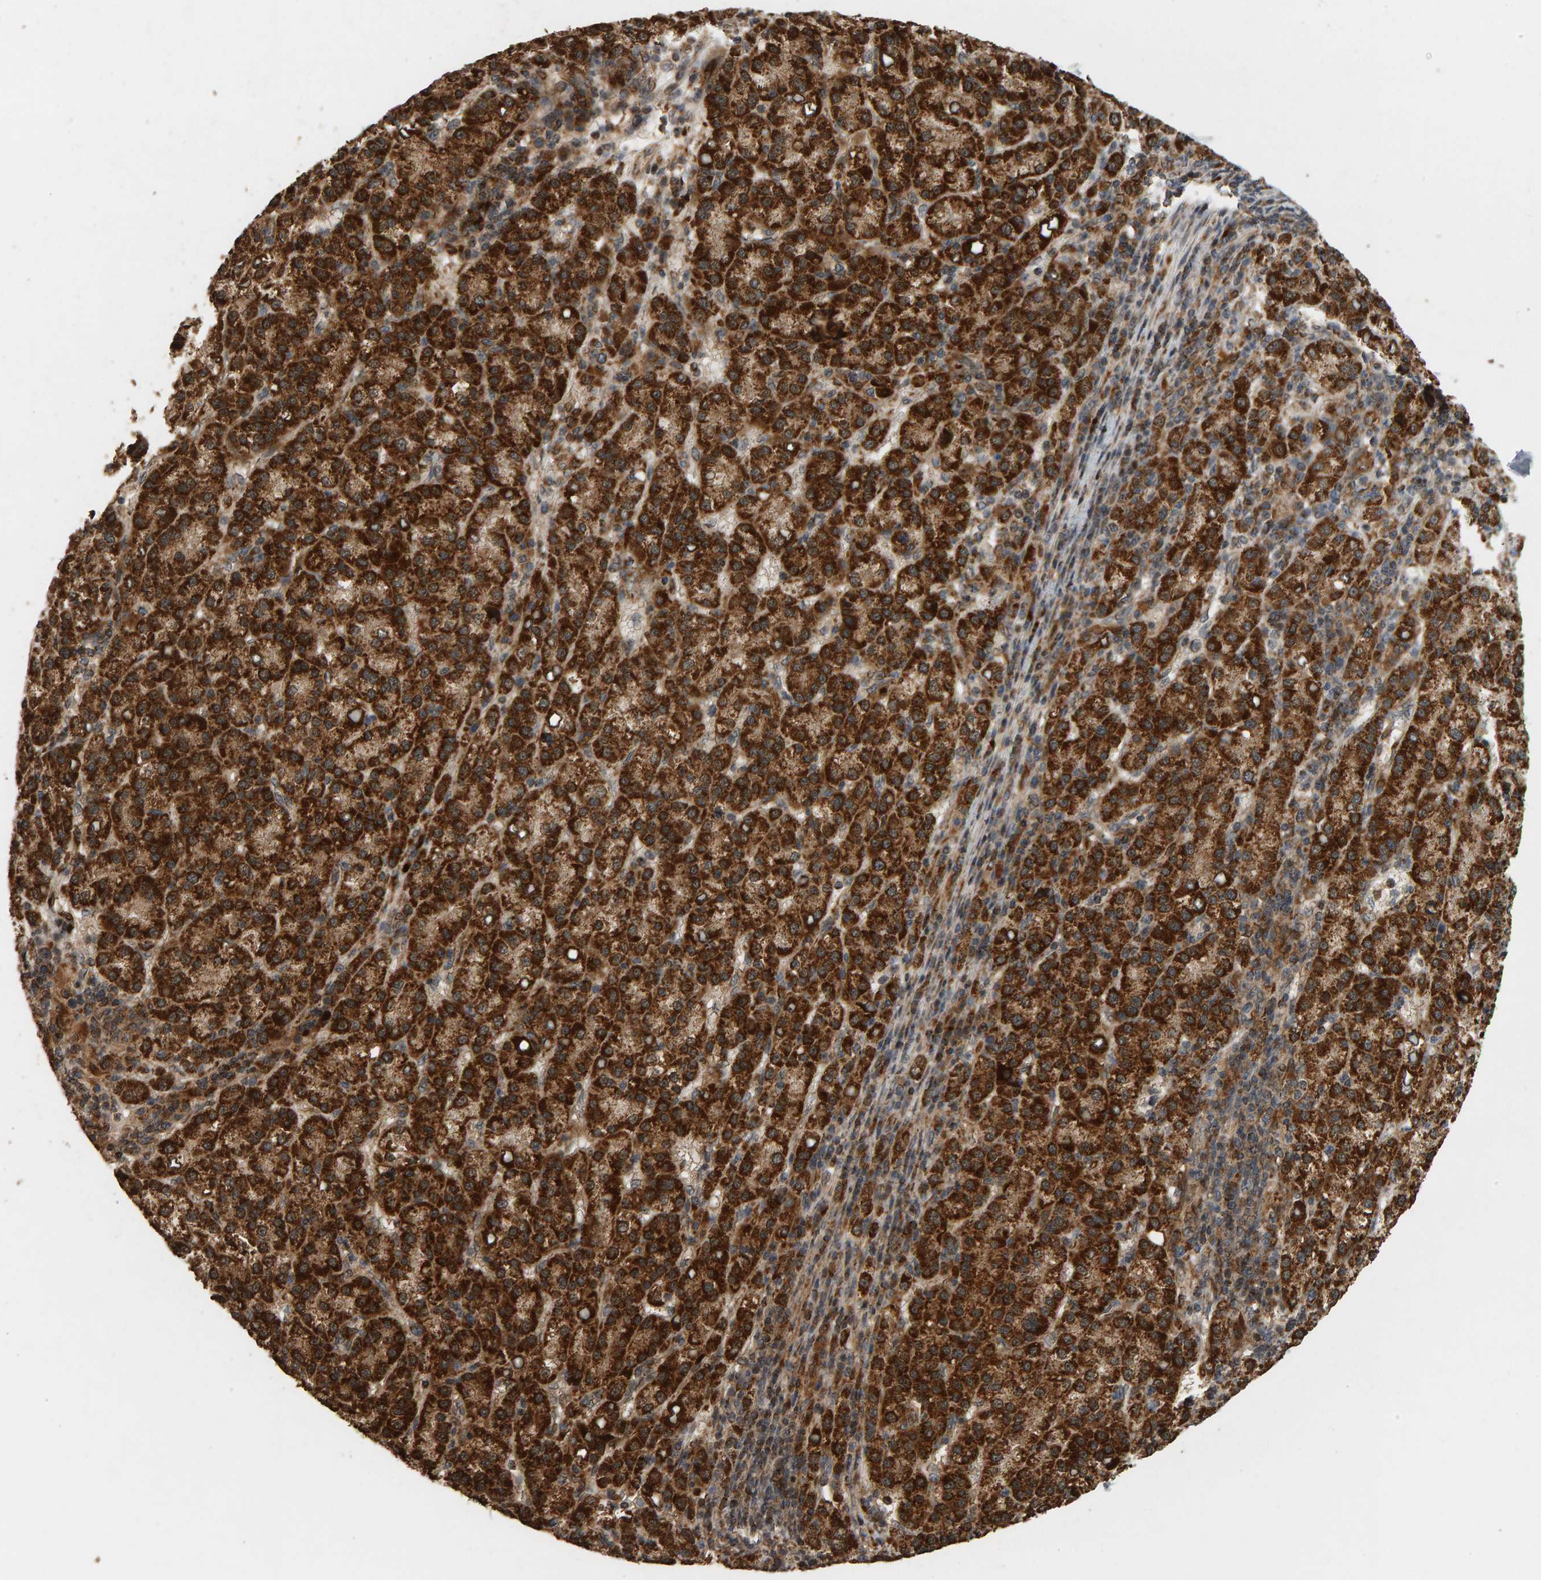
{"staining": {"intensity": "strong", "quantity": ">75%", "location": "cytoplasmic/membranous"}, "tissue": "liver cancer", "cell_type": "Tumor cells", "image_type": "cancer", "snomed": [{"axis": "morphology", "description": "Carcinoma, Hepatocellular, NOS"}, {"axis": "topography", "description": "Liver"}], "caption": "Immunohistochemical staining of human liver cancer exhibits strong cytoplasmic/membranous protein positivity in about >75% of tumor cells. Immunohistochemistry (ihc) stains the protein of interest in brown and the nuclei are stained blue.", "gene": "GSTK1", "patient": {"sex": "female", "age": 58}}